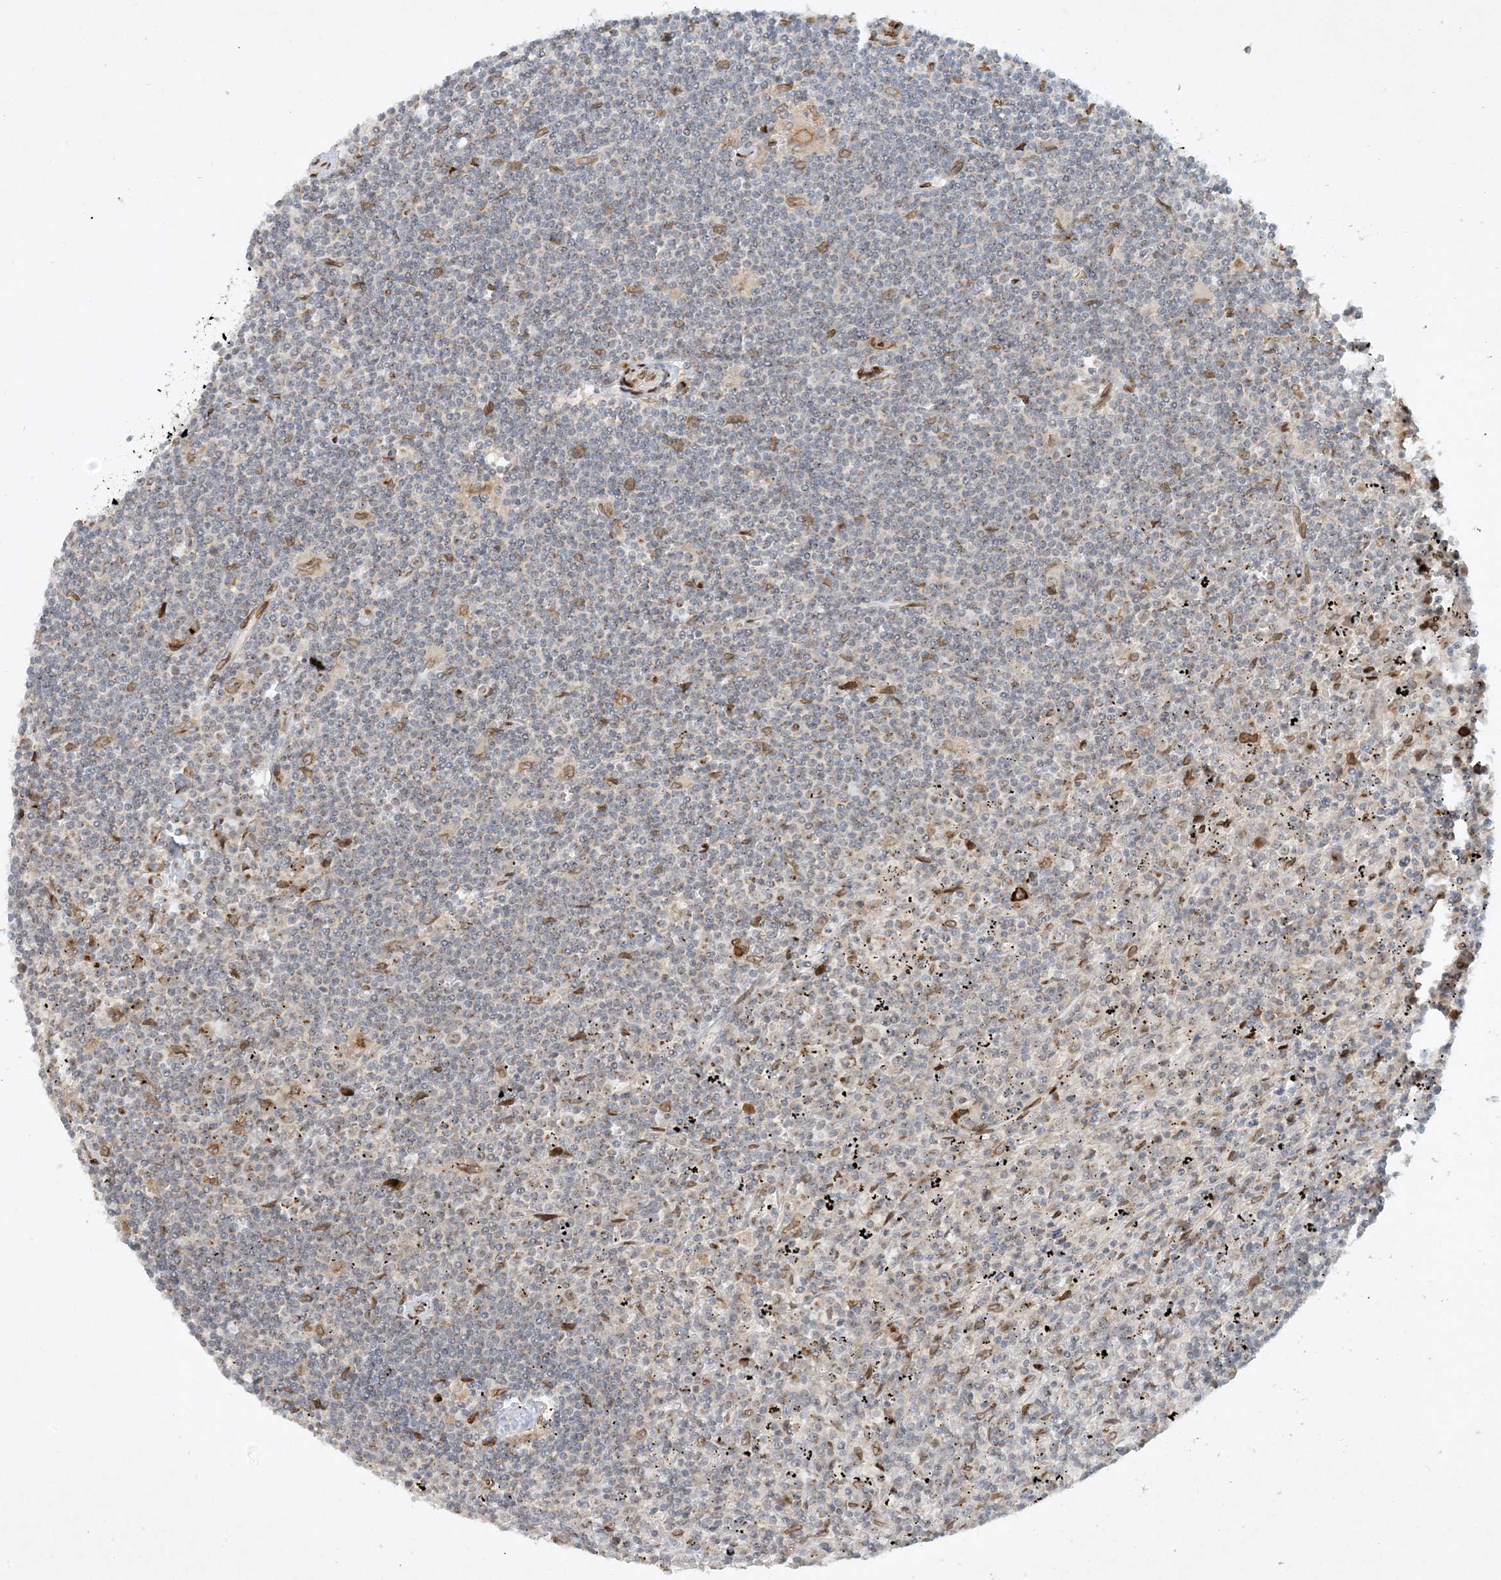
{"staining": {"intensity": "negative", "quantity": "none", "location": "none"}, "tissue": "lymphoma", "cell_type": "Tumor cells", "image_type": "cancer", "snomed": [{"axis": "morphology", "description": "Malignant lymphoma, non-Hodgkin's type, Low grade"}, {"axis": "topography", "description": "Spleen"}], "caption": "A micrograph of human lymphoma is negative for staining in tumor cells. (DAB (3,3'-diaminobenzidine) immunohistochemistry with hematoxylin counter stain).", "gene": "SLC35A2", "patient": {"sex": "male", "age": 76}}